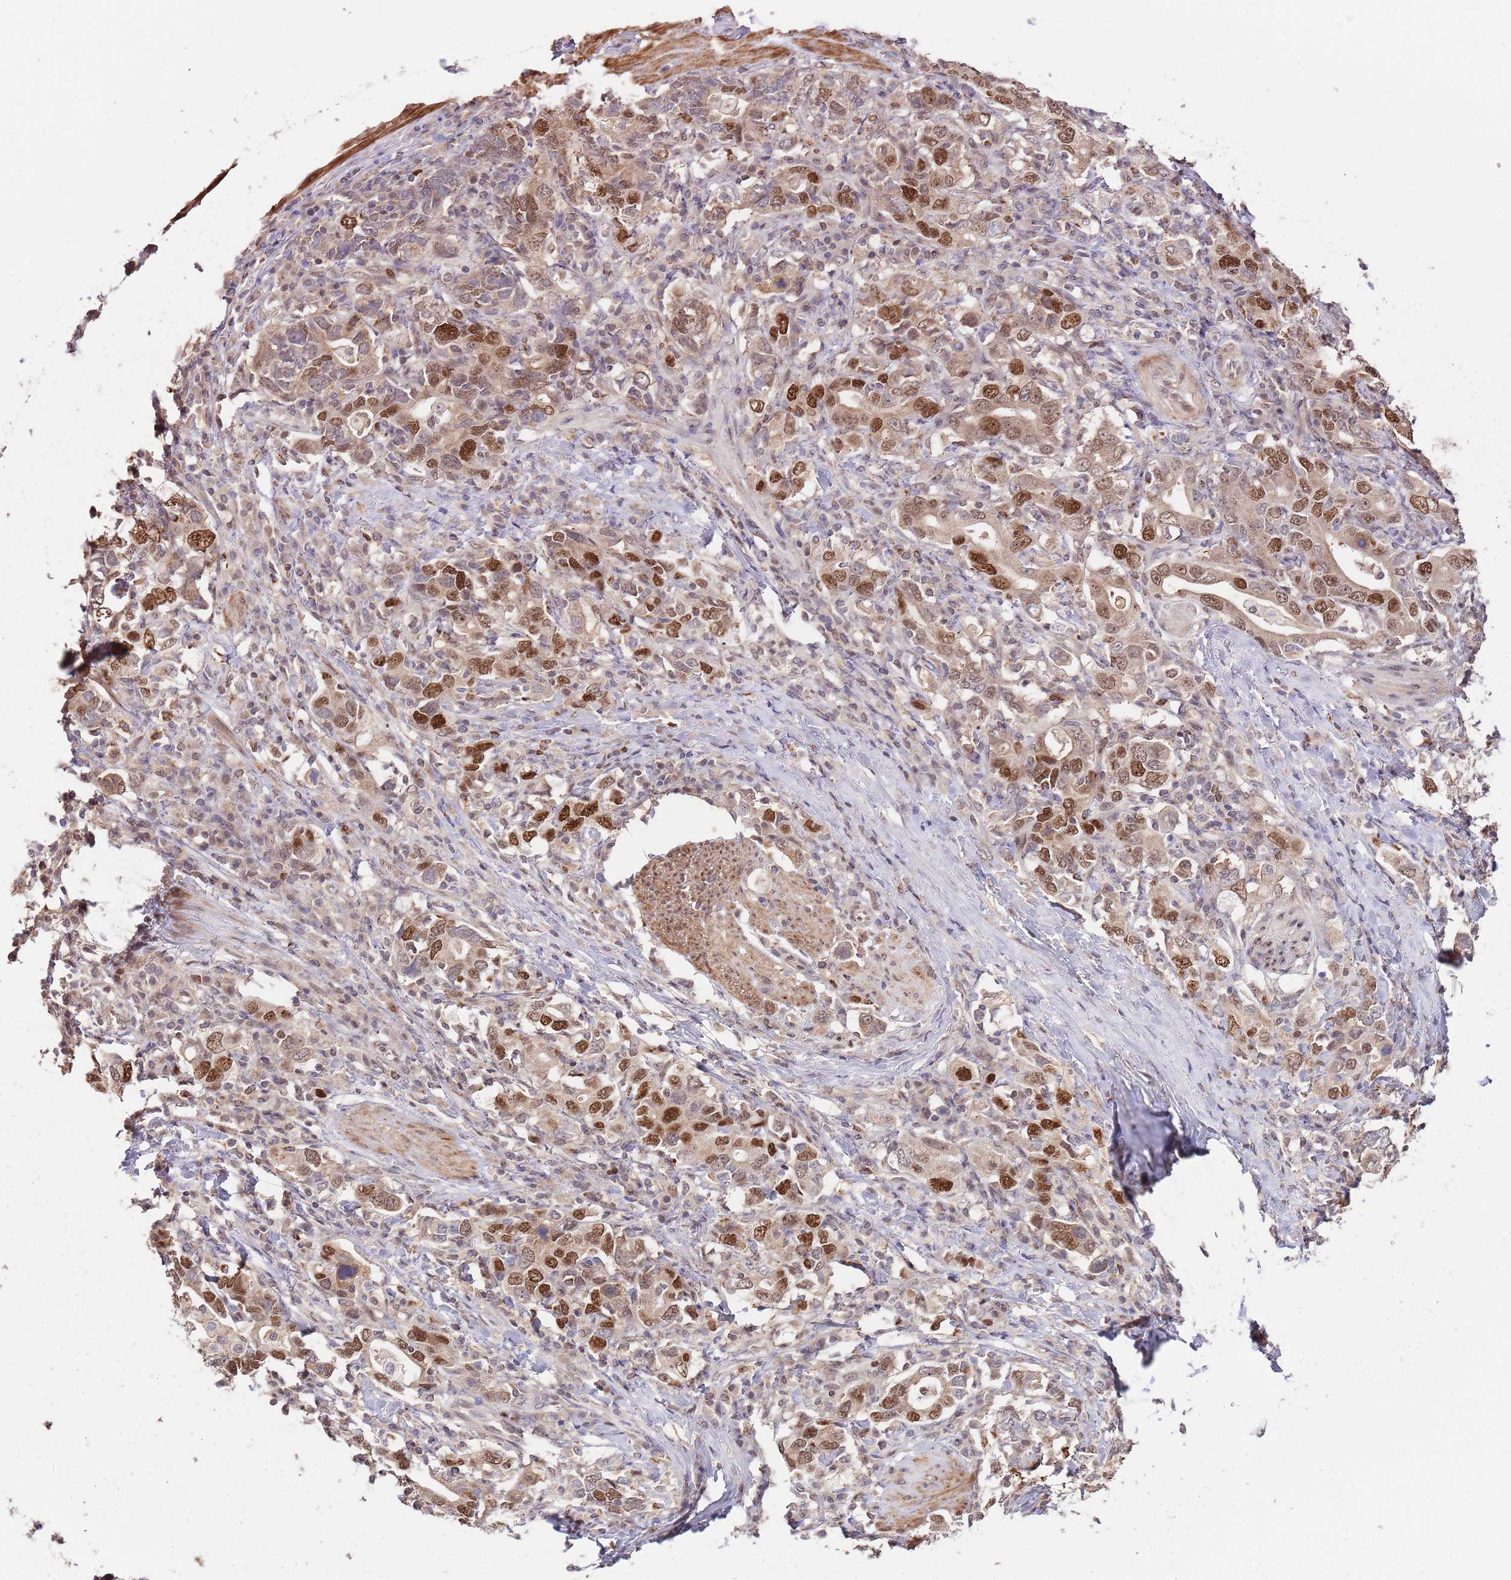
{"staining": {"intensity": "strong", "quantity": ">75%", "location": "nuclear"}, "tissue": "stomach cancer", "cell_type": "Tumor cells", "image_type": "cancer", "snomed": [{"axis": "morphology", "description": "Adenocarcinoma, NOS"}, {"axis": "topography", "description": "Stomach, upper"}, {"axis": "topography", "description": "Stomach"}], "caption": "A photomicrograph showing strong nuclear staining in approximately >75% of tumor cells in stomach cancer, as visualized by brown immunohistochemical staining.", "gene": "RIF1", "patient": {"sex": "male", "age": 62}}